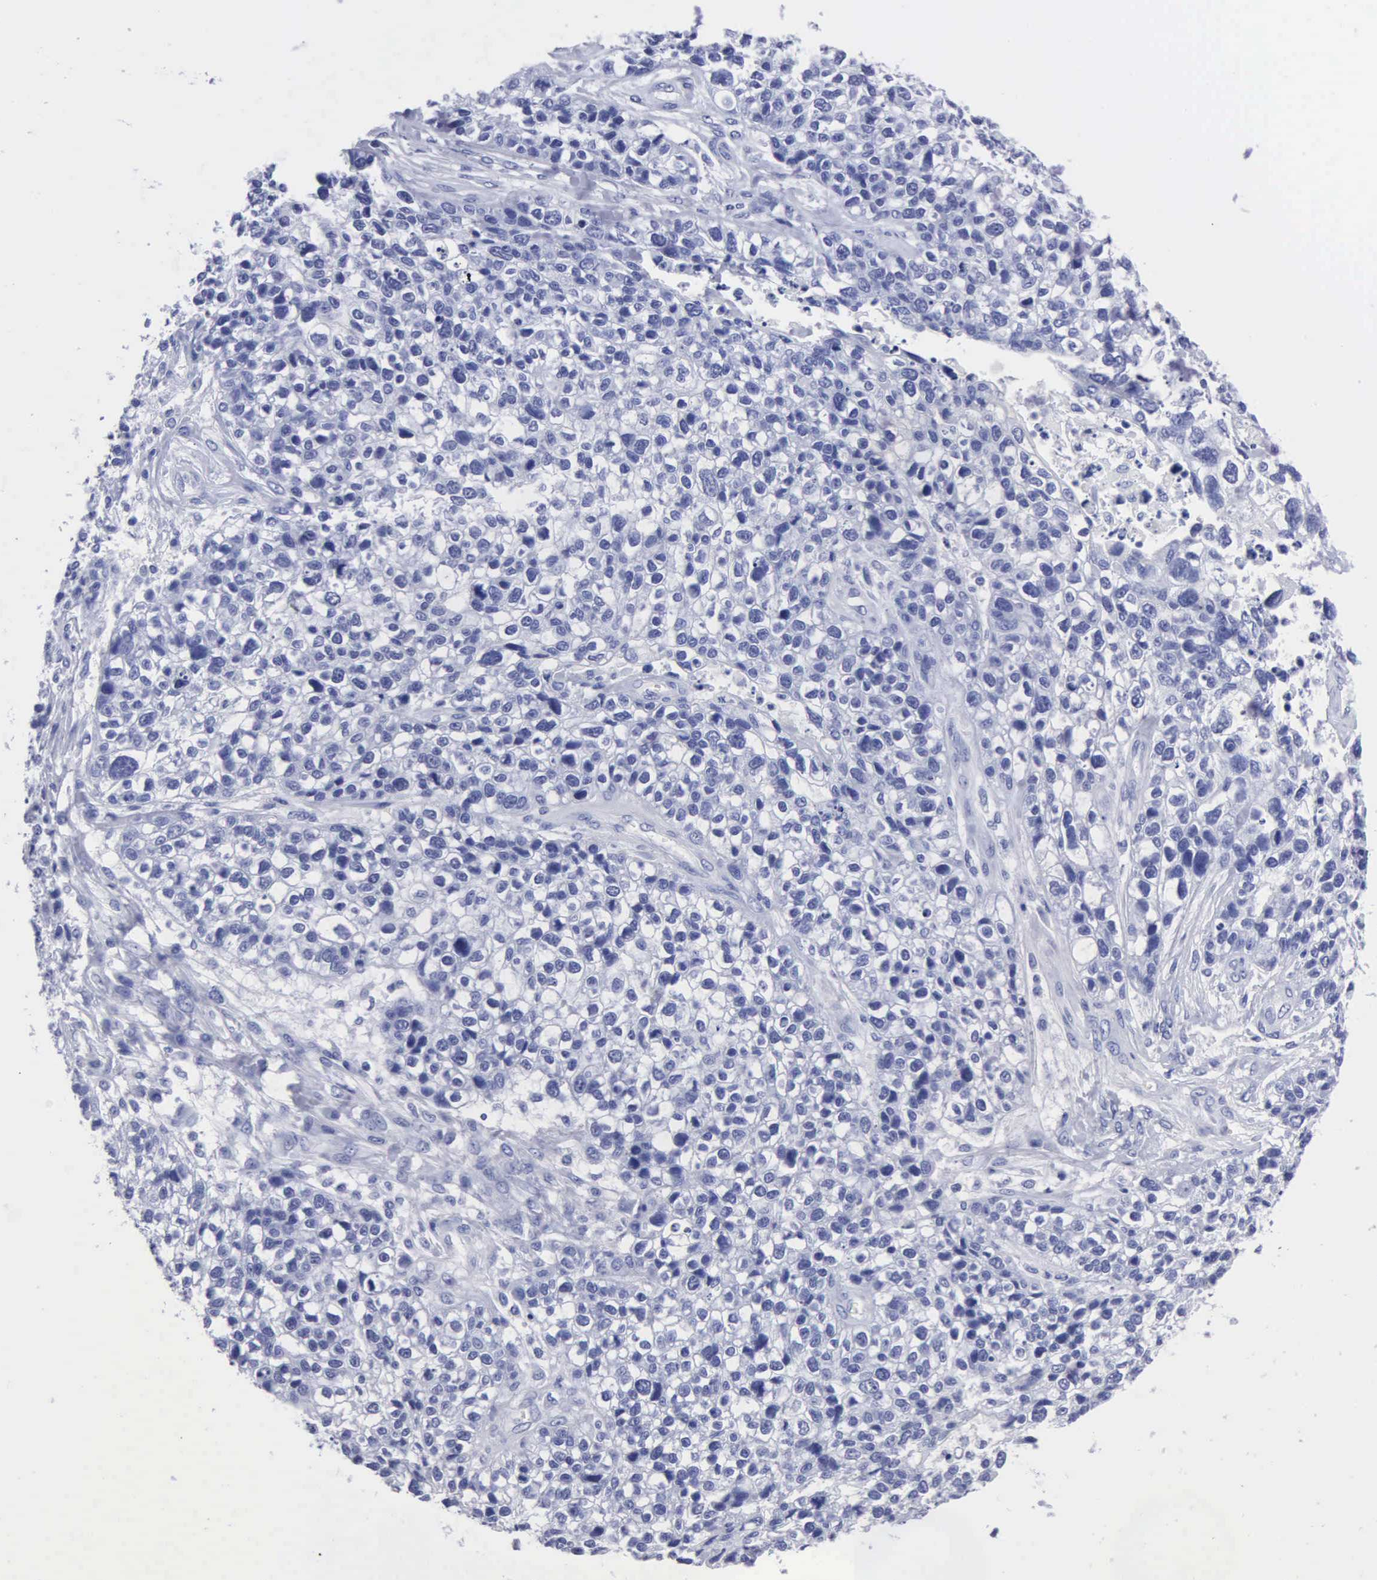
{"staining": {"intensity": "negative", "quantity": "none", "location": "none"}, "tissue": "lung cancer", "cell_type": "Tumor cells", "image_type": "cancer", "snomed": [{"axis": "morphology", "description": "Squamous cell carcinoma, NOS"}, {"axis": "topography", "description": "Lymph node"}, {"axis": "topography", "description": "Lung"}], "caption": "A histopathology image of human squamous cell carcinoma (lung) is negative for staining in tumor cells.", "gene": "CYP19A1", "patient": {"sex": "male", "age": 74}}